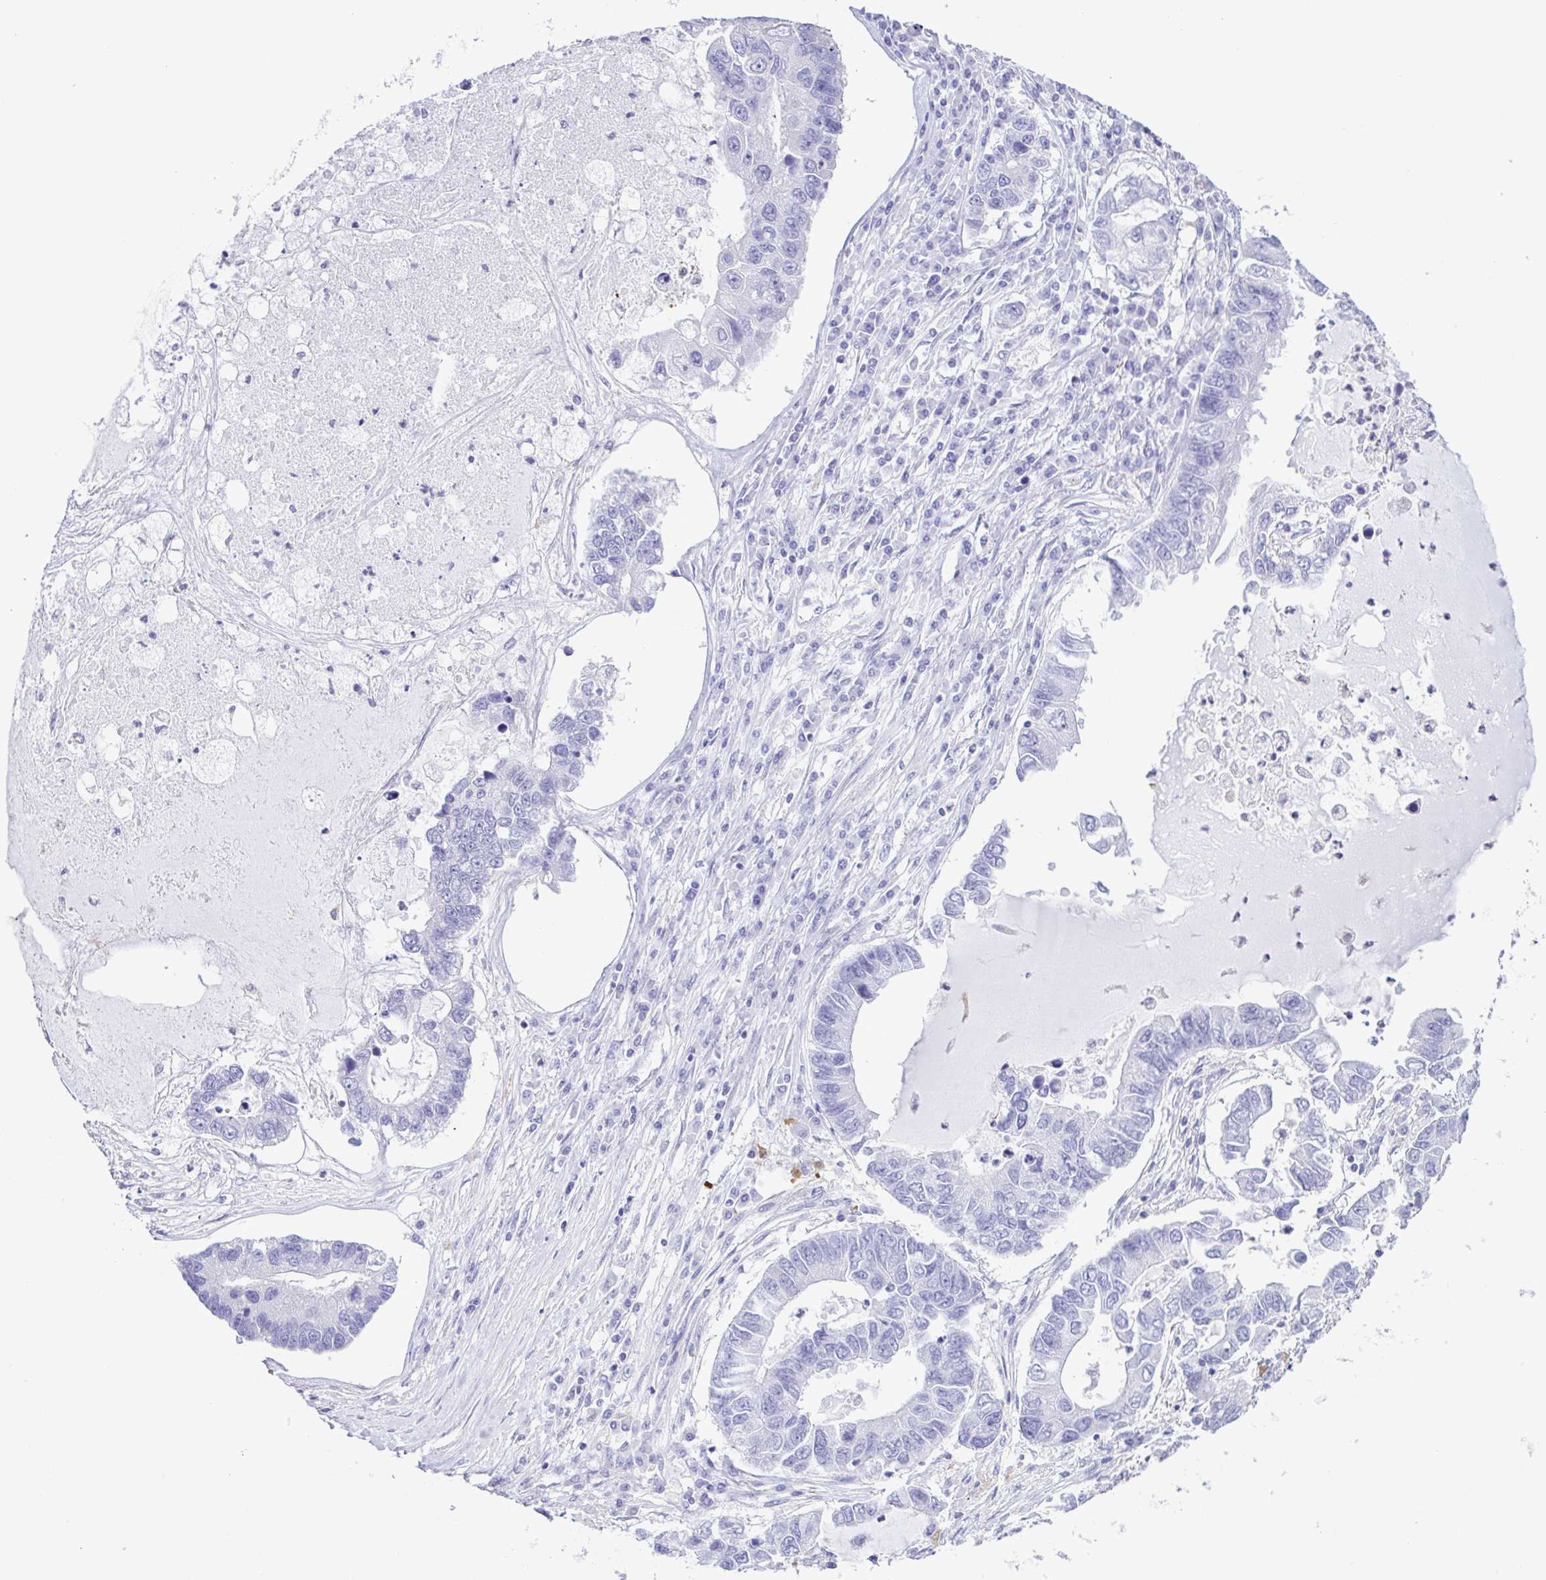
{"staining": {"intensity": "negative", "quantity": "none", "location": "none"}, "tissue": "lung cancer", "cell_type": "Tumor cells", "image_type": "cancer", "snomed": [{"axis": "morphology", "description": "Adenocarcinoma, NOS"}, {"axis": "topography", "description": "Bronchus"}, {"axis": "topography", "description": "Lung"}], "caption": "Photomicrograph shows no protein positivity in tumor cells of lung cancer tissue. Brightfield microscopy of immunohistochemistry stained with DAB (brown) and hematoxylin (blue), captured at high magnification.", "gene": "CYP17A1", "patient": {"sex": "female", "age": 51}}